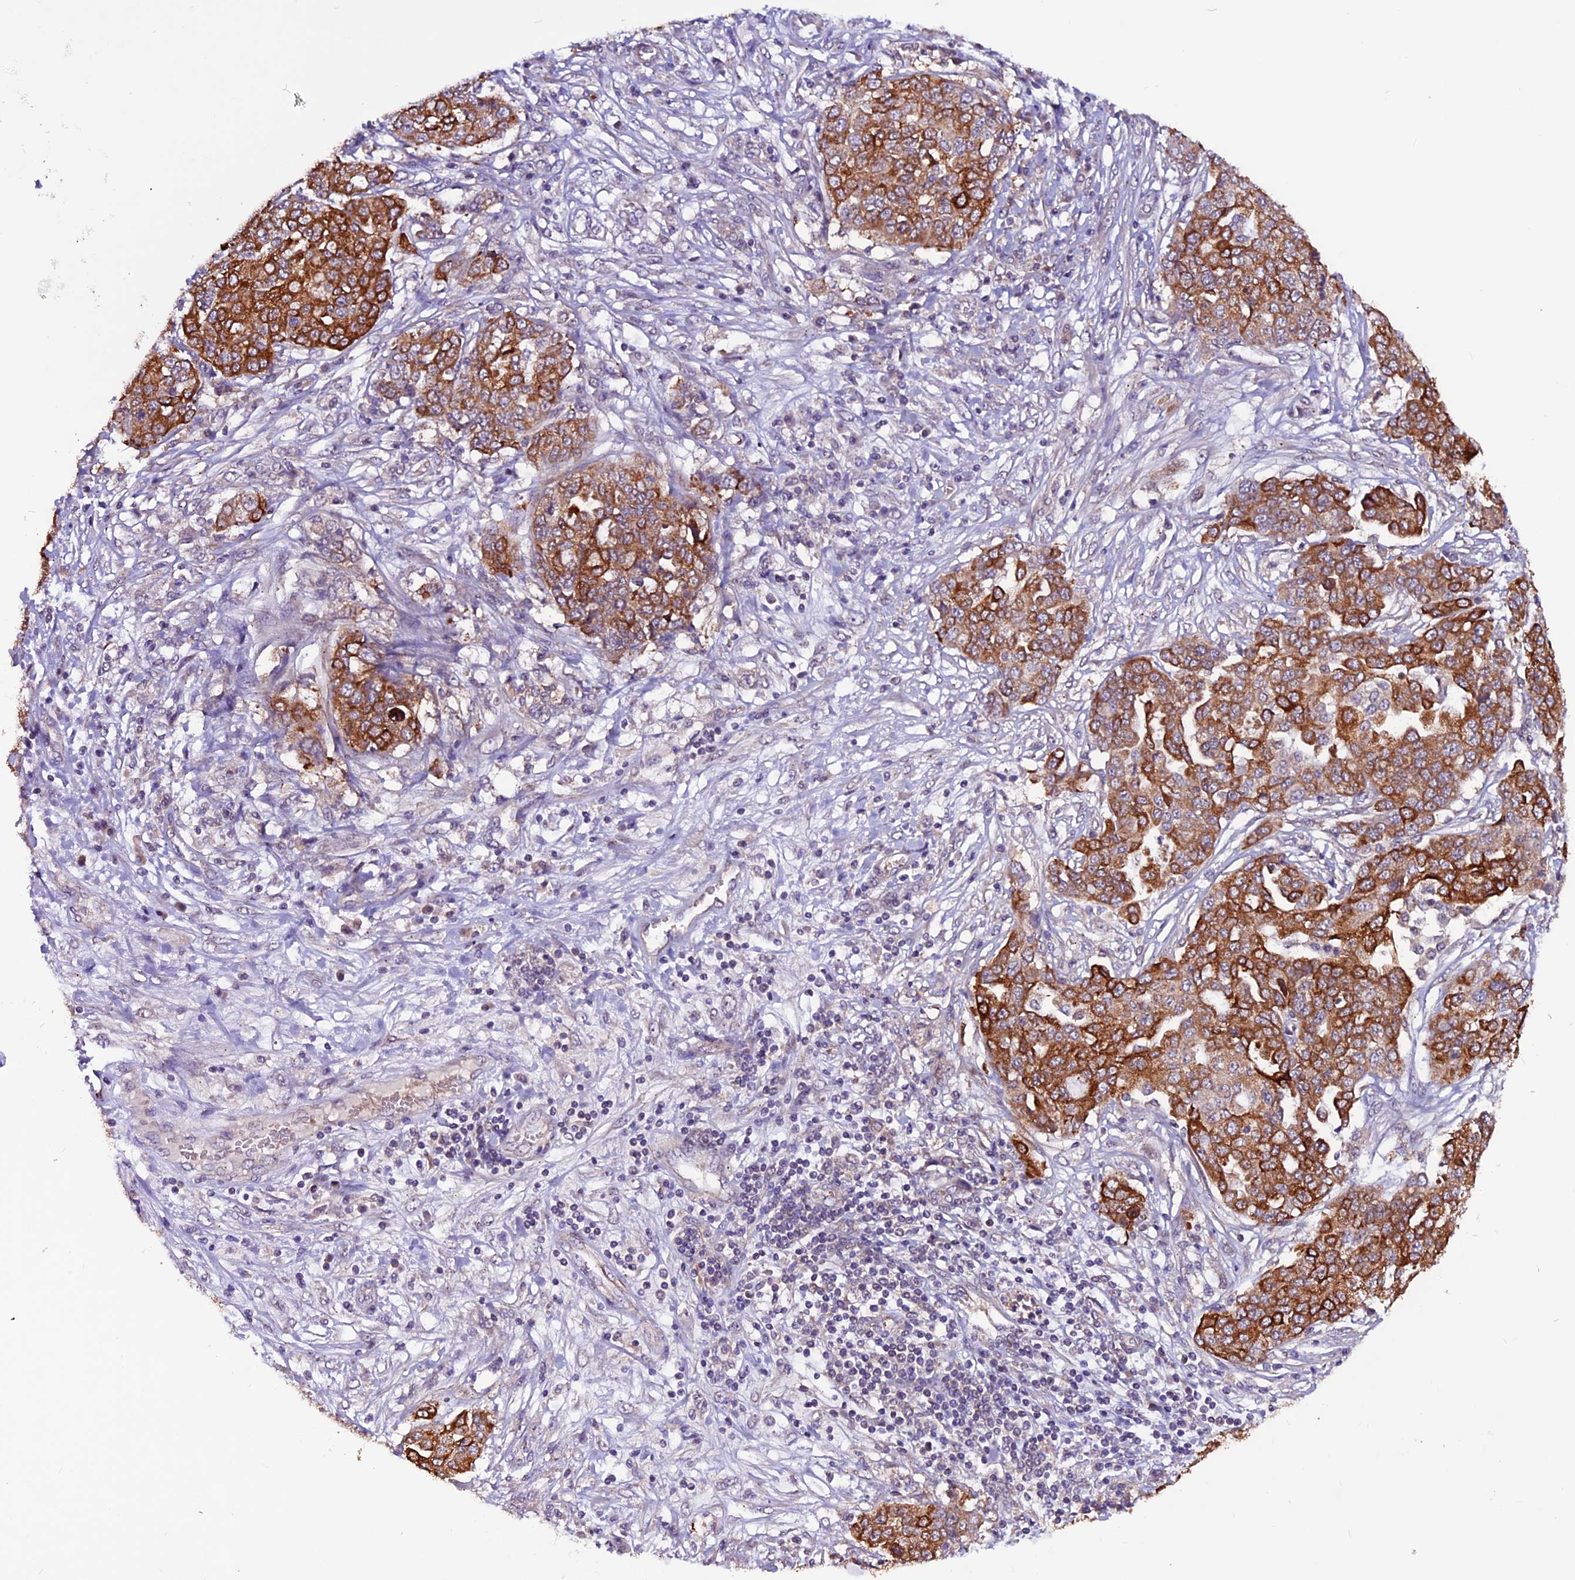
{"staining": {"intensity": "strong", "quantity": ">75%", "location": "cytoplasmic/membranous"}, "tissue": "ovarian cancer", "cell_type": "Tumor cells", "image_type": "cancer", "snomed": [{"axis": "morphology", "description": "Cystadenocarcinoma, serous, NOS"}, {"axis": "topography", "description": "Soft tissue"}, {"axis": "topography", "description": "Ovary"}], "caption": "Immunohistochemical staining of ovarian cancer reveals high levels of strong cytoplasmic/membranous expression in about >75% of tumor cells.", "gene": "RINL", "patient": {"sex": "female", "age": 57}}